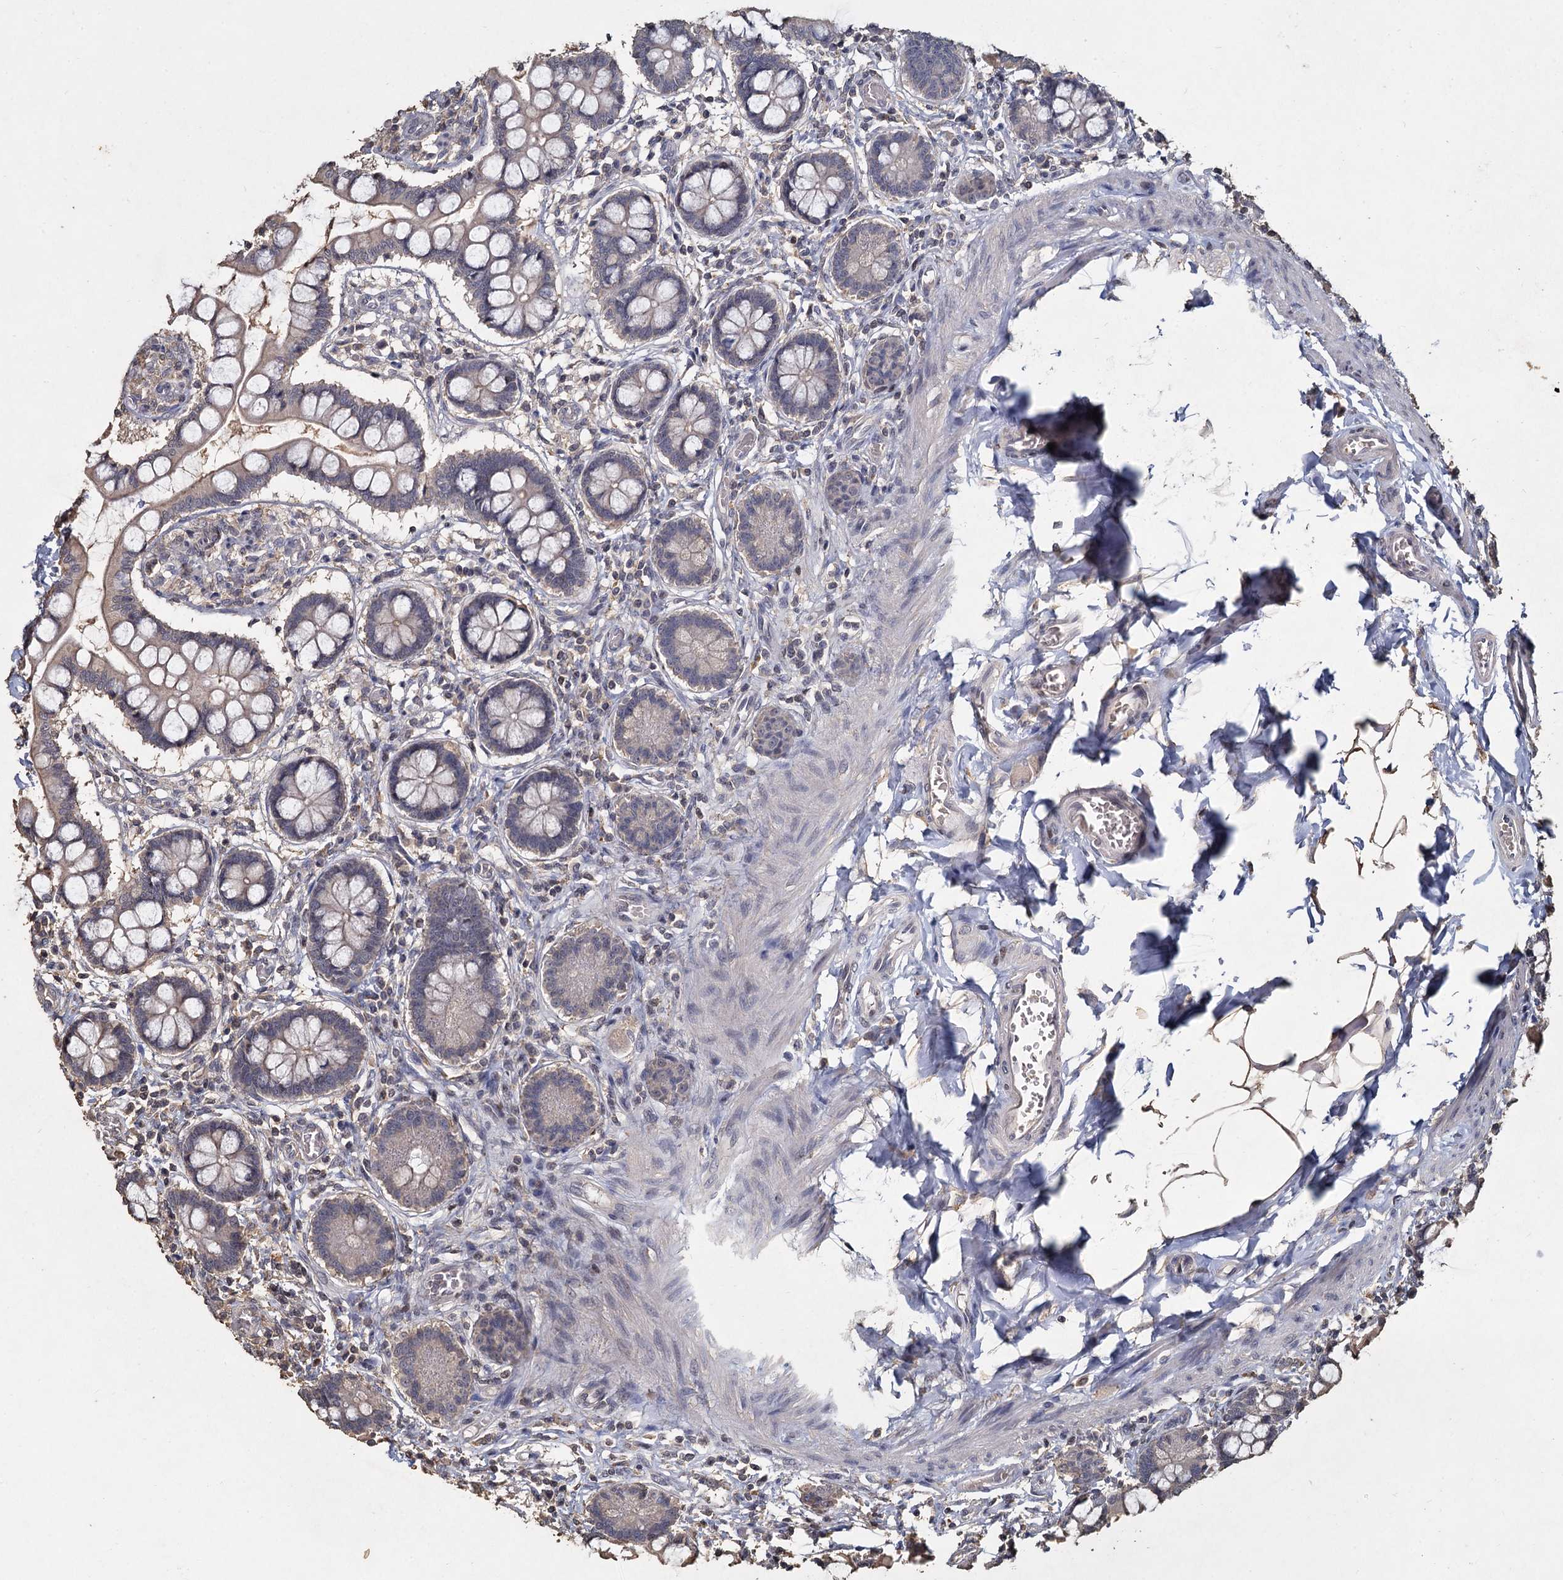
{"staining": {"intensity": "weak", "quantity": "<25%", "location": "cytoplasmic/membranous"}, "tissue": "small intestine", "cell_type": "Glandular cells", "image_type": "normal", "snomed": [{"axis": "morphology", "description": "Normal tissue, NOS"}, {"axis": "topography", "description": "Small intestine"}], "caption": "The image reveals no significant positivity in glandular cells of small intestine.", "gene": "CCDC61", "patient": {"sex": "male", "age": 52}}